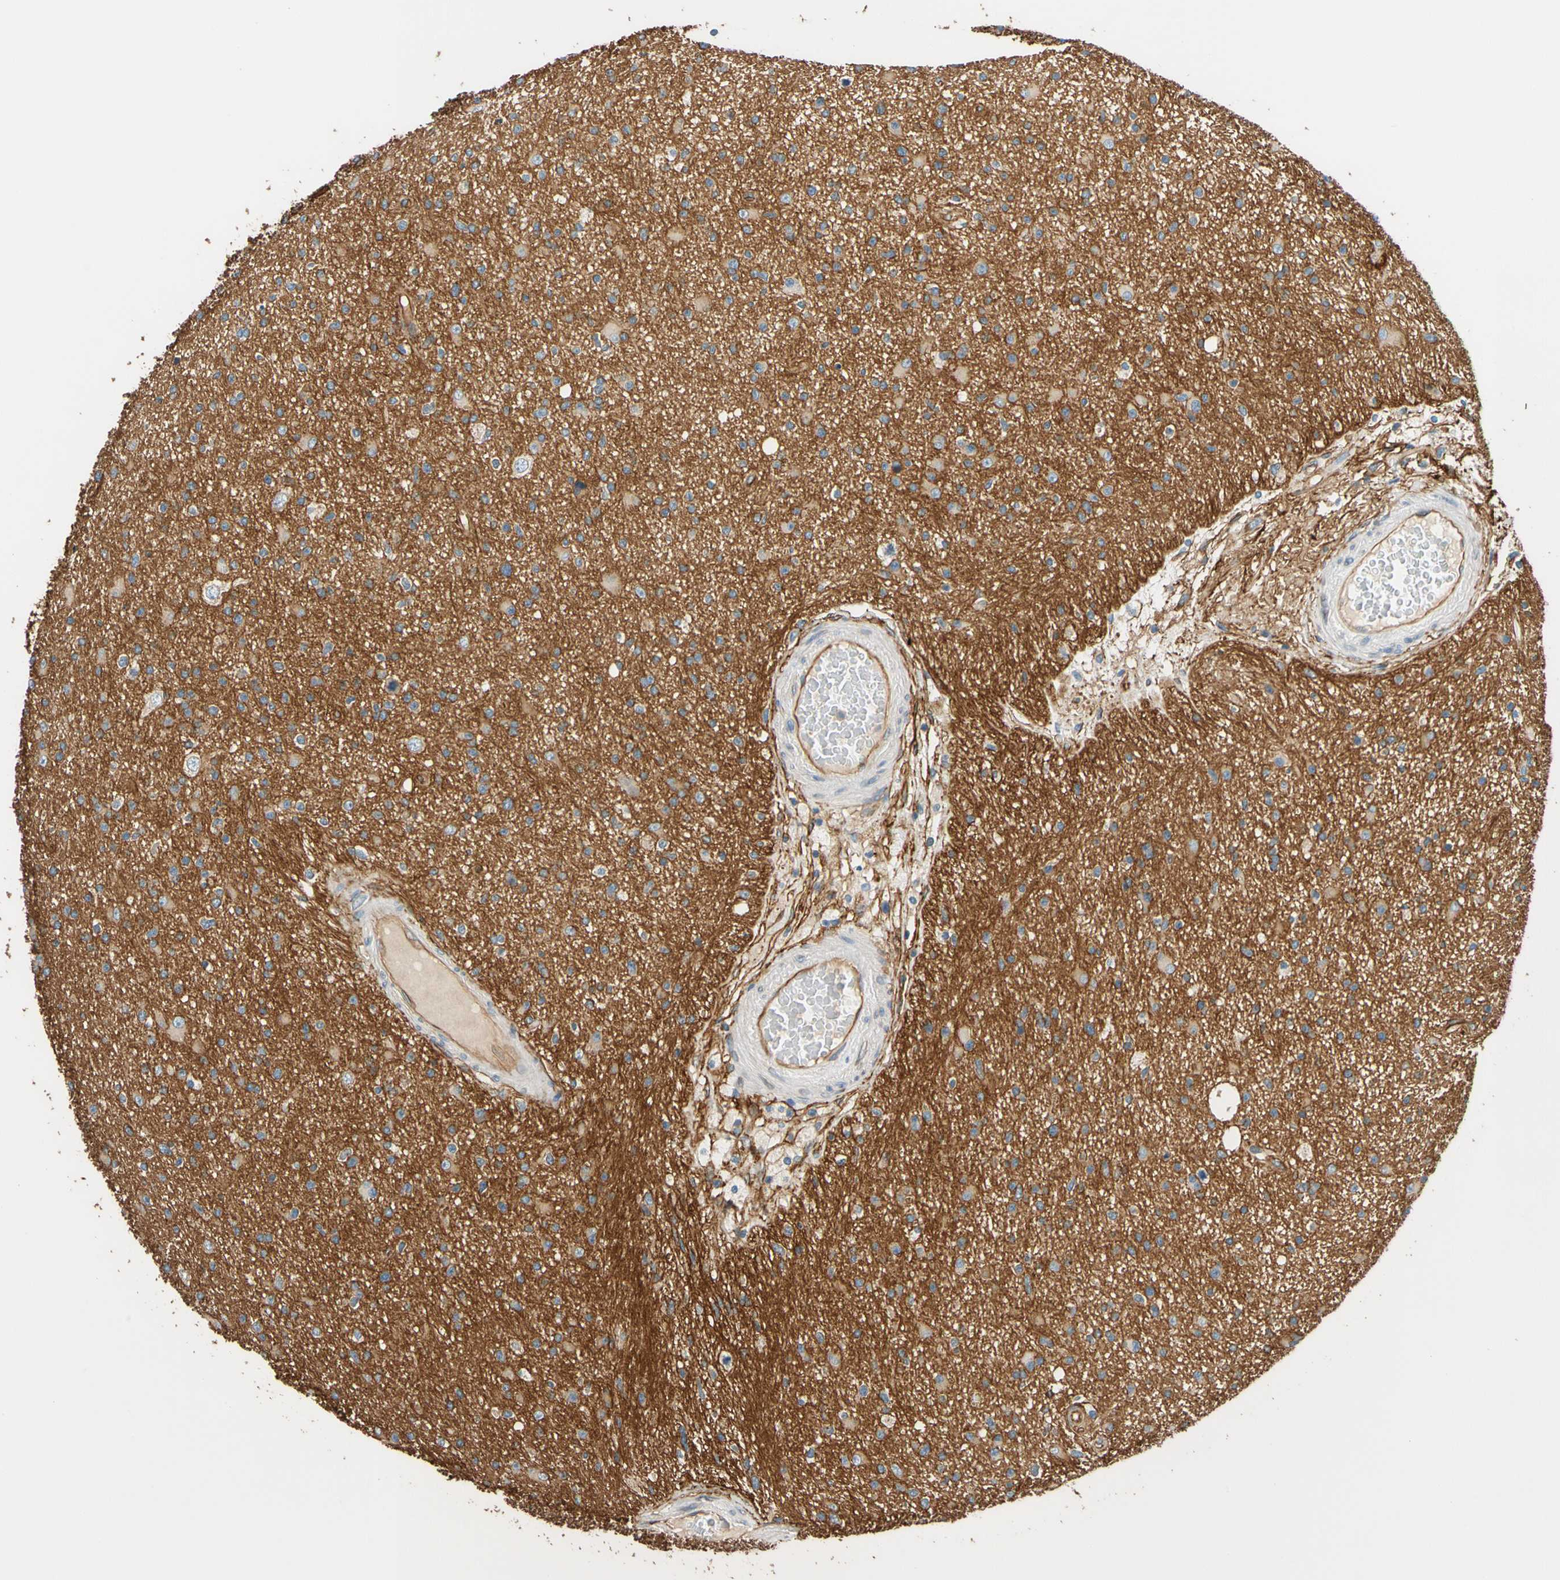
{"staining": {"intensity": "weak", "quantity": "25%-75%", "location": "cytoplasmic/membranous"}, "tissue": "glioma", "cell_type": "Tumor cells", "image_type": "cancer", "snomed": [{"axis": "morphology", "description": "Glioma, malignant, High grade"}, {"axis": "topography", "description": "Brain"}], "caption": "DAB immunohistochemical staining of glioma displays weak cytoplasmic/membranous protein staining in approximately 25%-75% of tumor cells.", "gene": "SPTAN1", "patient": {"sex": "male", "age": 33}}